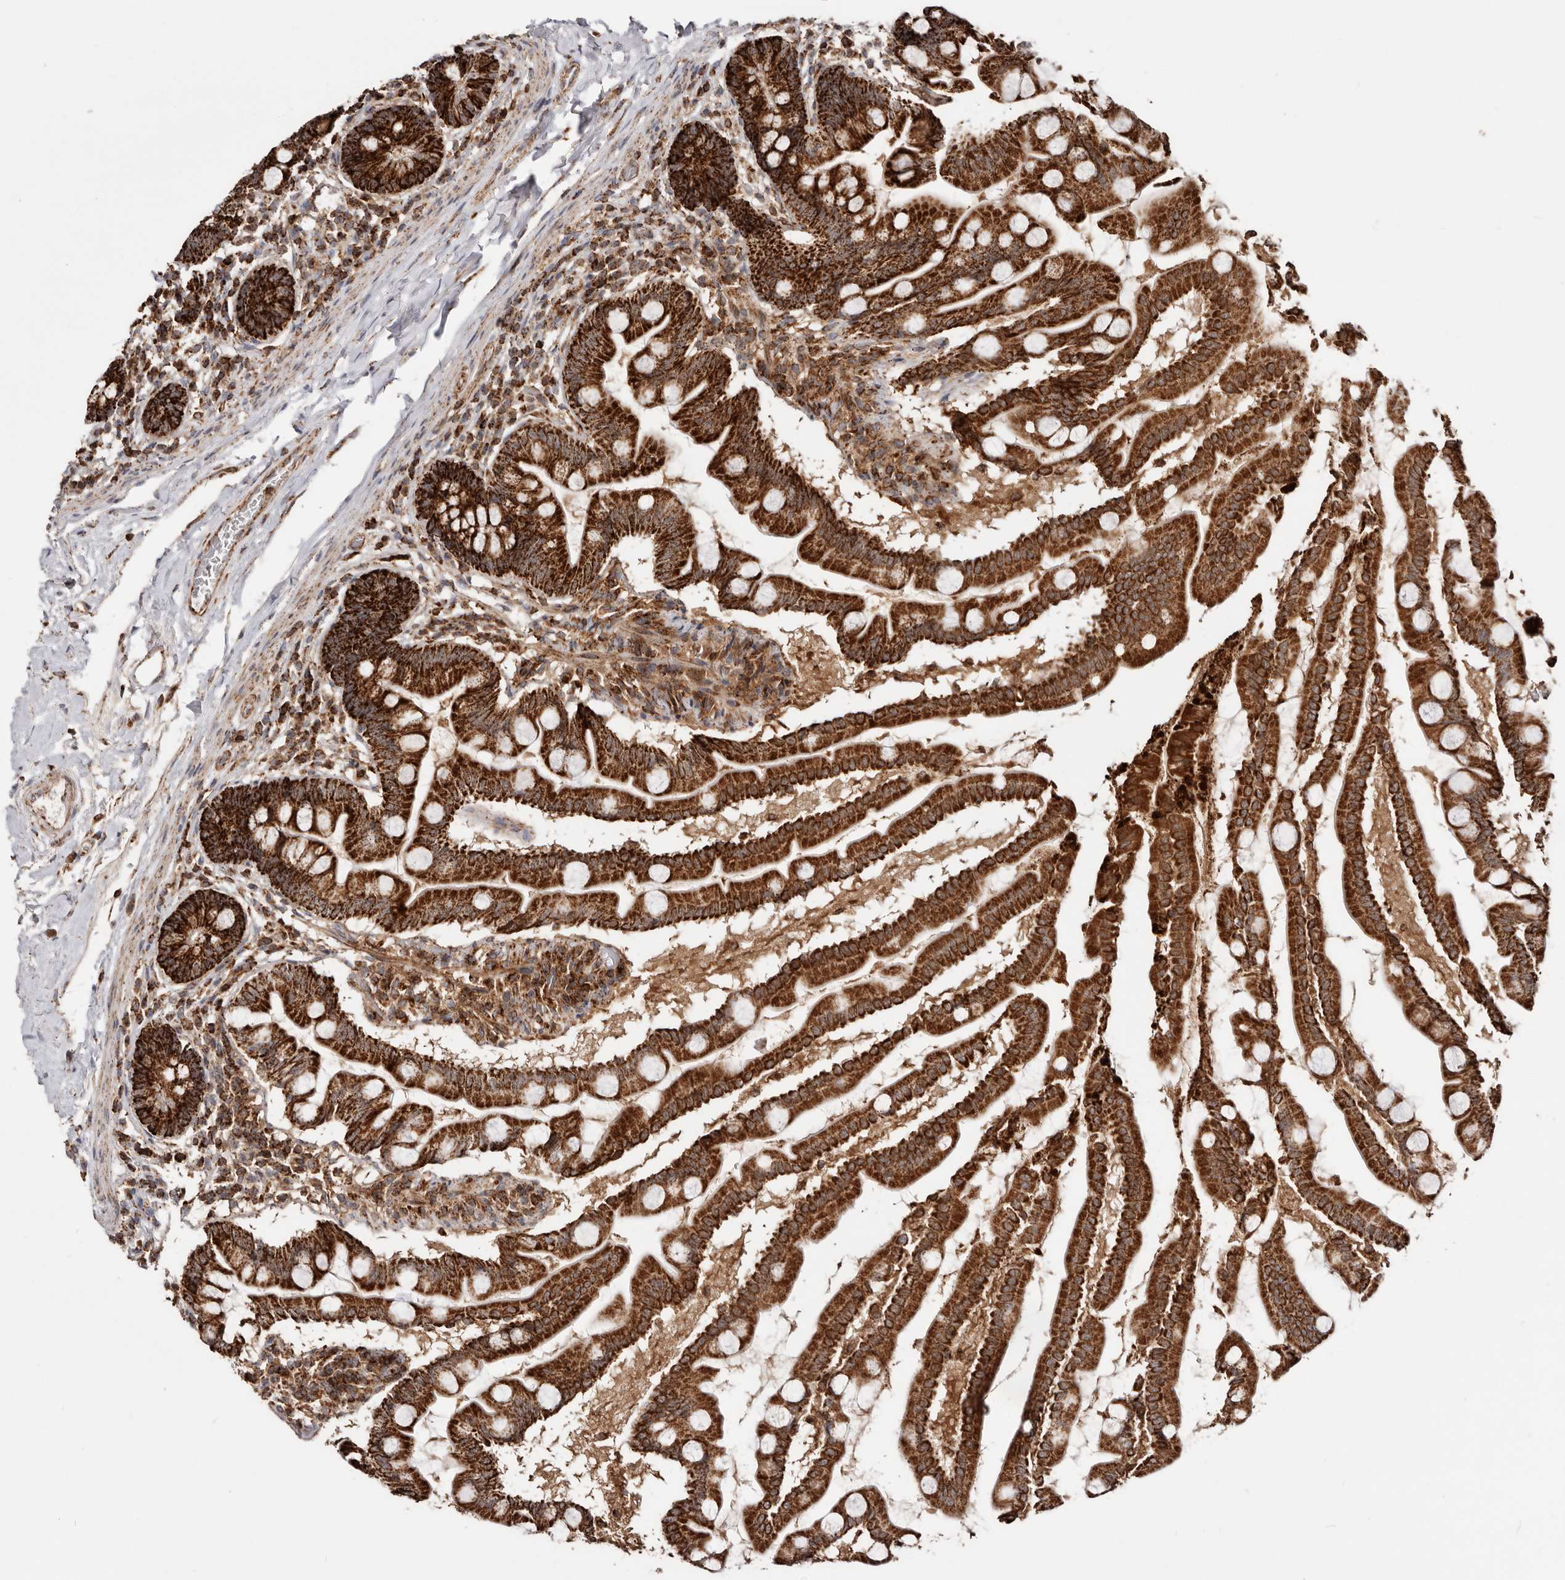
{"staining": {"intensity": "strong", "quantity": ">75%", "location": "cytoplasmic/membranous"}, "tissue": "small intestine", "cell_type": "Glandular cells", "image_type": "normal", "snomed": [{"axis": "morphology", "description": "Normal tissue, NOS"}, {"axis": "topography", "description": "Small intestine"}], "caption": "Immunohistochemistry photomicrograph of normal small intestine stained for a protein (brown), which exhibits high levels of strong cytoplasmic/membranous expression in about >75% of glandular cells.", "gene": "PRKACB", "patient": {"sex": "female", "age": 56}}